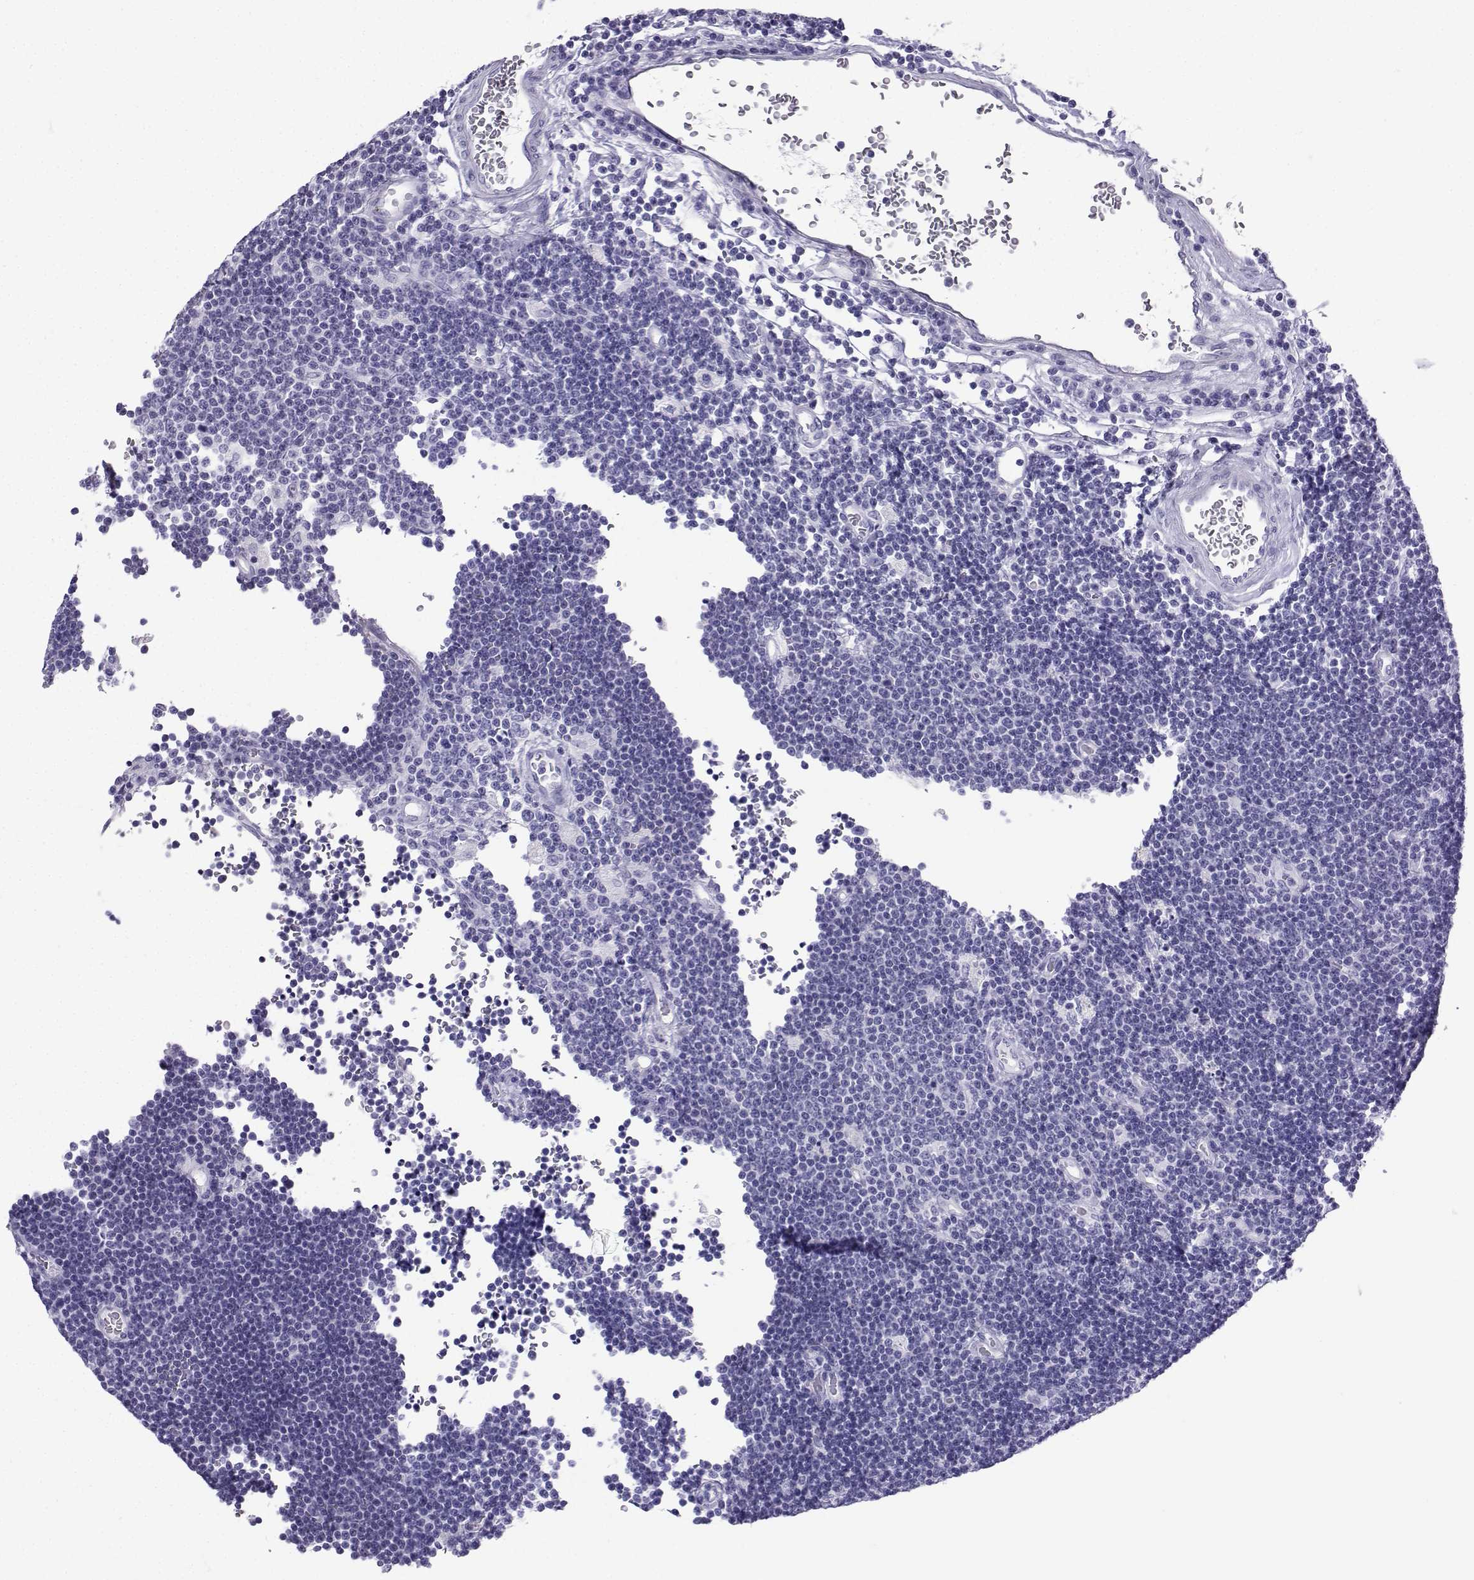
{"staining": {"intensity": "negative", "quantity": "none", "location": "none"}, "tissue": "lymphoma", "cell_type": "Tumor cells", "image_type": "cancer", "snomed": [{"axis": "morphology", "description": "Malignant lymphoma, non-Hodgkin's type, Low grade"}, {"axis": "topography", "description": "Brain"}], "caption": "An image of low-grade malignant lymphoma, non-Hodgkin's type stained for a protein exhibits no brown staining in tumor cells.", "gene": "SLC18A2", "patient": {"sex": "female", "age": 66}}